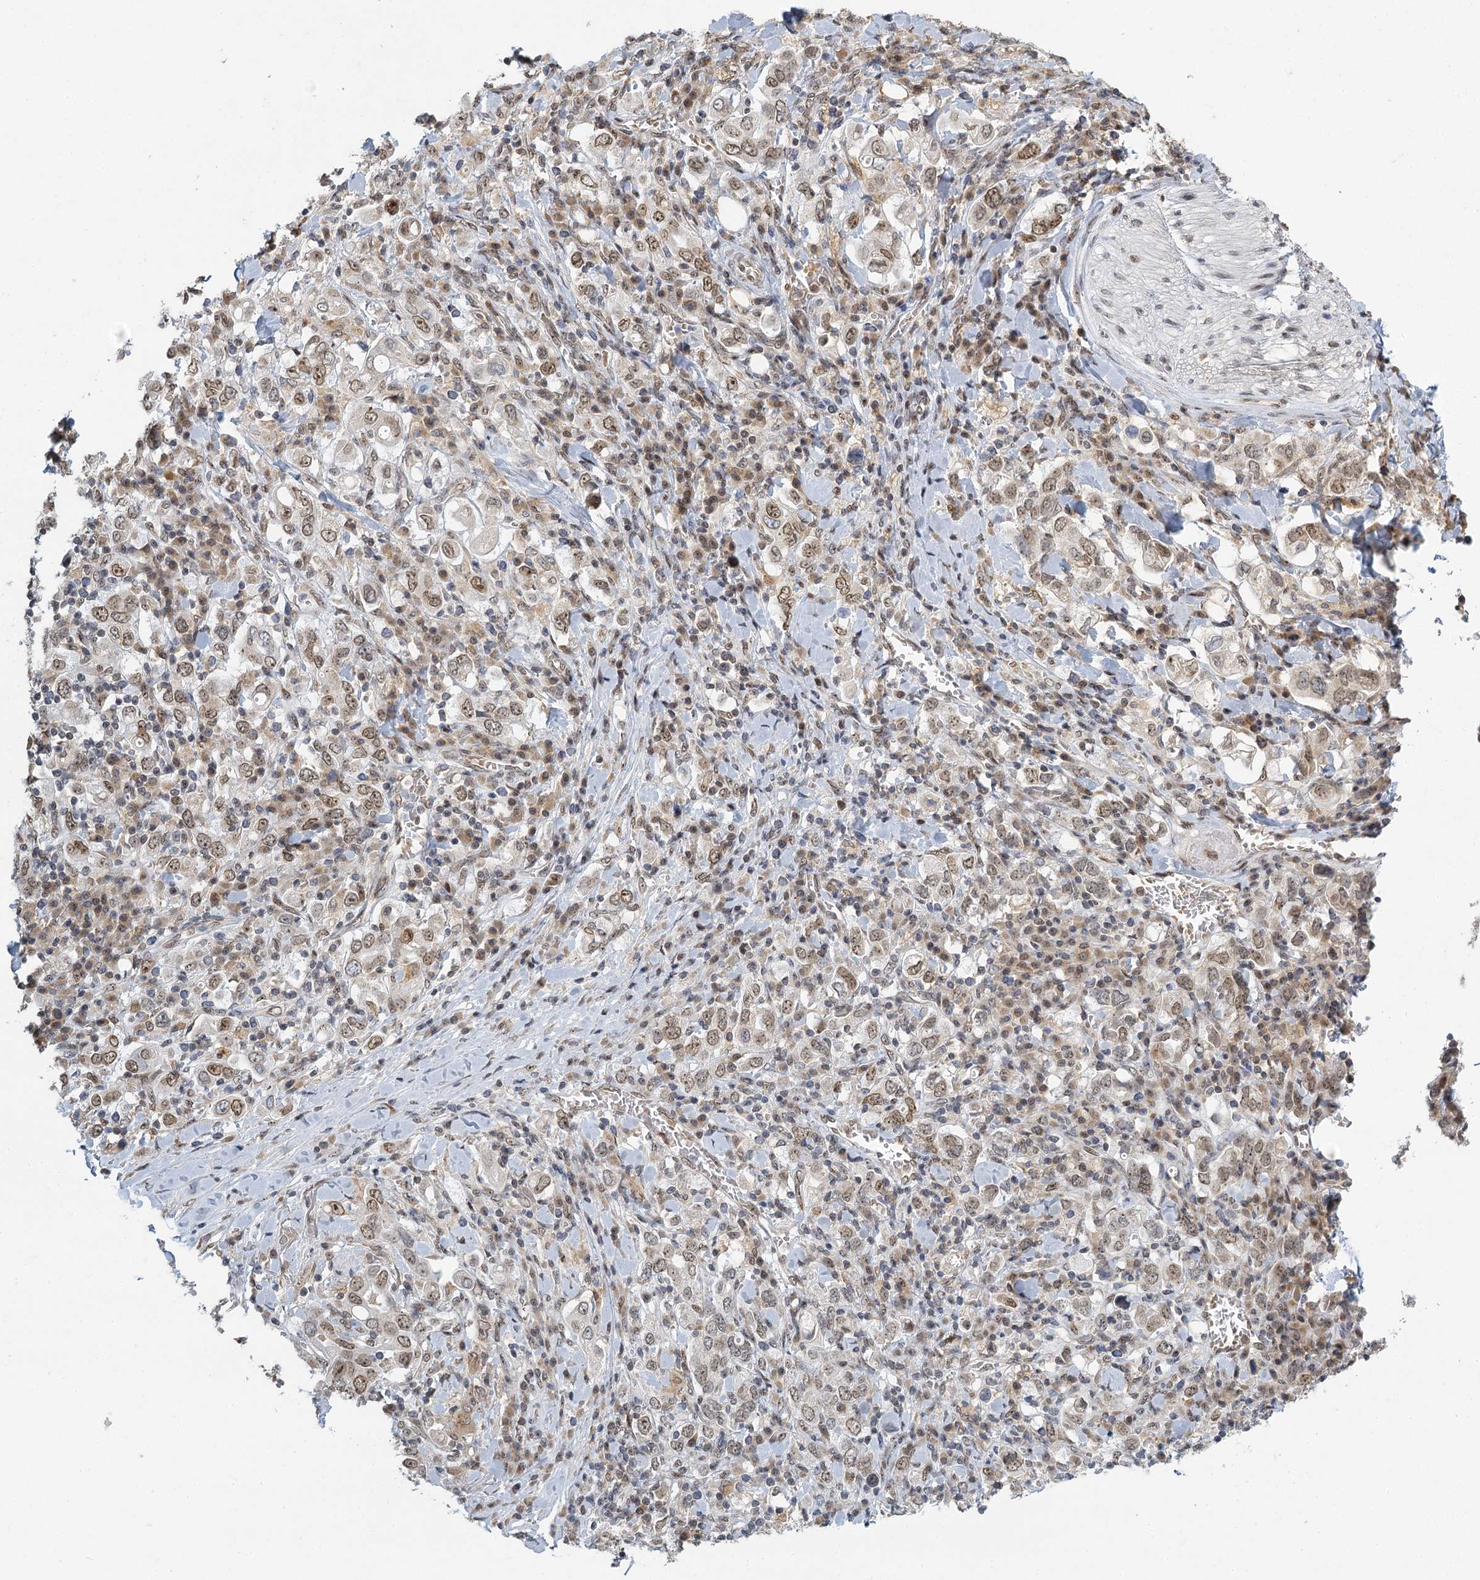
{"staining": {"intensity": "weak", "quantity": "25%-75%", "location": "nuclear"}, "tissue": "stomach cancer", "cell_type": "Tumor cells", "image_type": "cancer", "snomed": [{"axis": "morphology", "description": "Adenocarcinoma, NOS"}, {"axis": "topography", "description": "Stomach, upper"}], "caption": "There is low levels of weak nuclear positivity in tumor cells of stomach cancer (adenocarcinoma), as demonstrated by immunohistochemical staining (brown color).", "gene": "TREX1", "patient": {"sex": "male", "age": 62}}